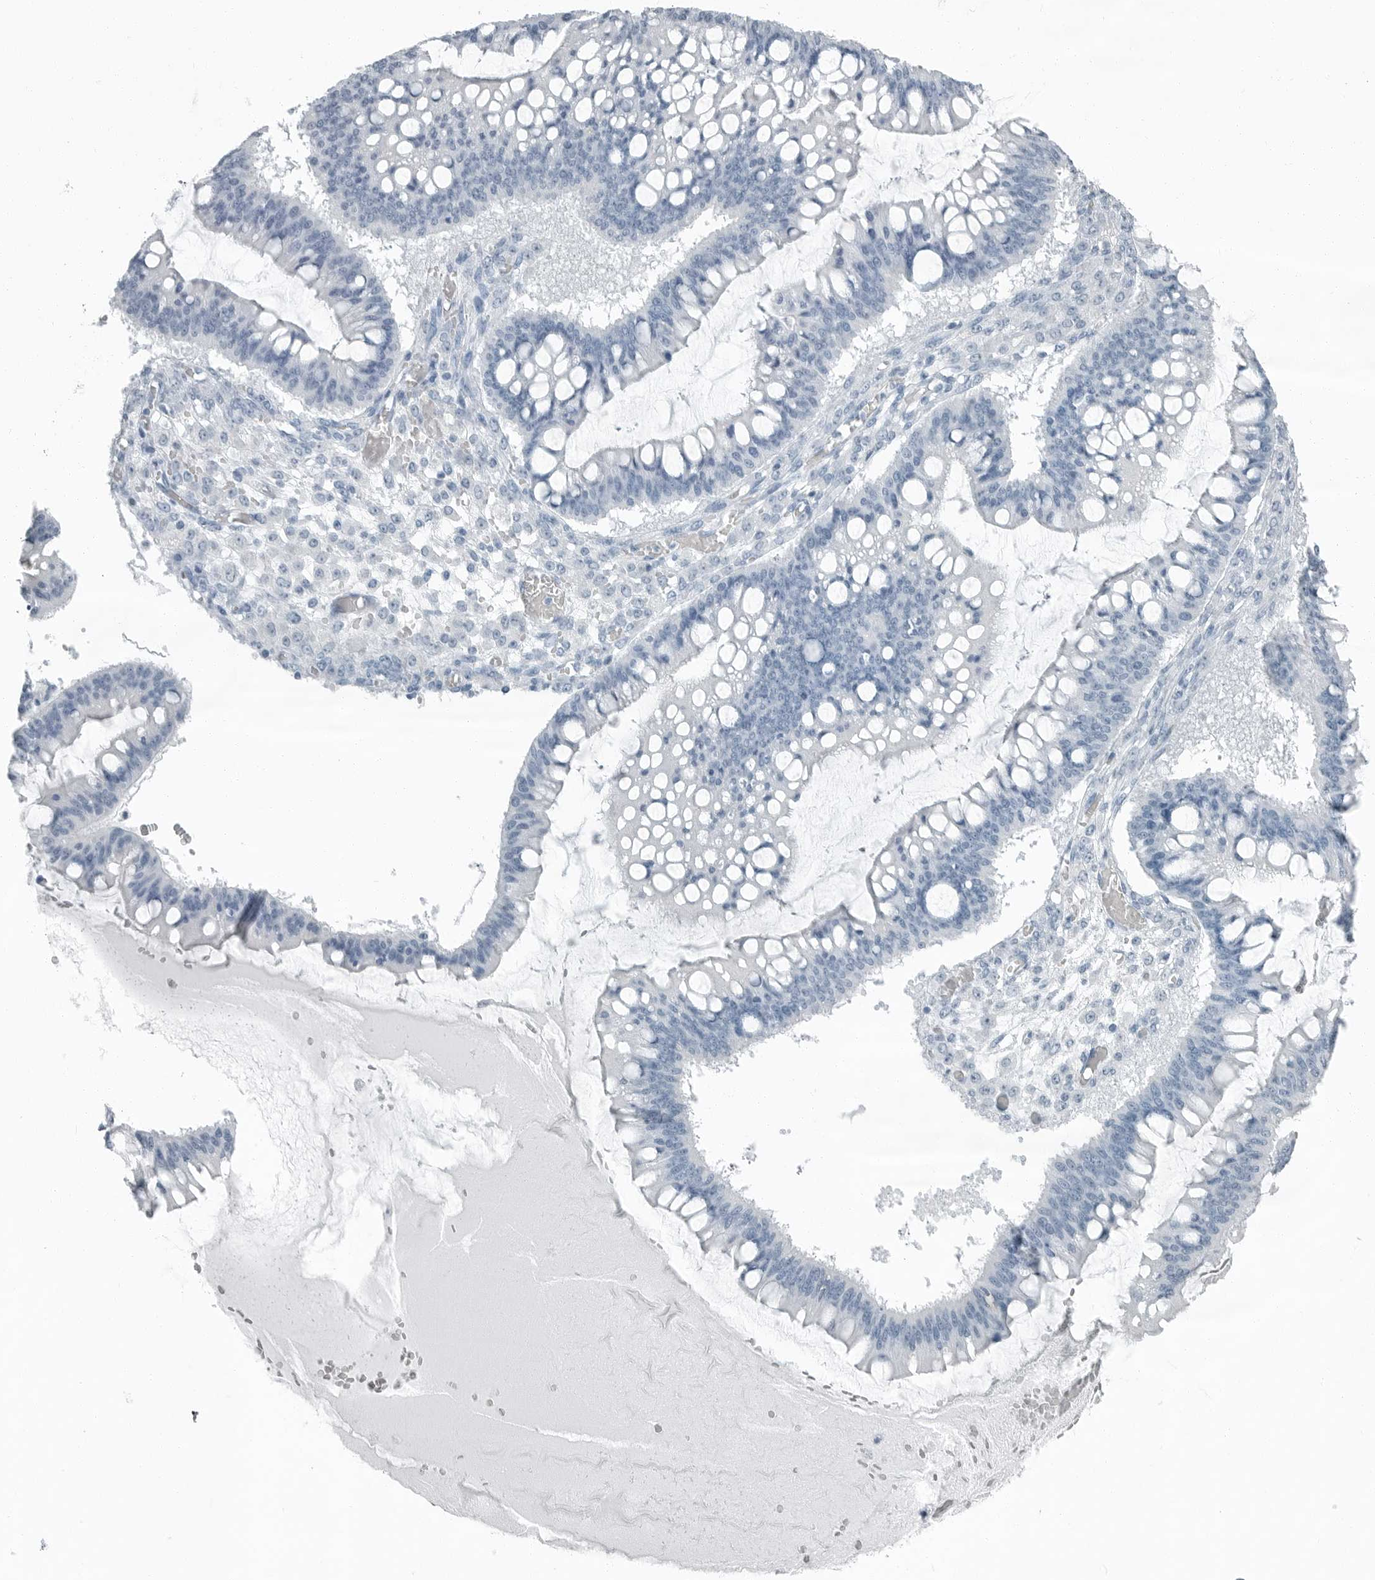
{"staining": {"intensity": "negative", "quantity": "none", "location": "none"}, "tissue": "ovarian cancer", "cell_type": "Tumor cells", "image_type": "cancer", "snomed": [{"axis": "morphology", "description": "Cystadenocarcinoma, mucinous, NOS"}, {"axis": "topography", "description": "Ovary"}], "caption": "An immunohistochemistry photomicrograph of ovarian mucinous cystadenocarcinoma is shown. There is no staining in tumor cells of ovarian mucinous cystadenocarcinoma.", "gene": "FABP6", "patient": {"sex": "female", "age": 73}}